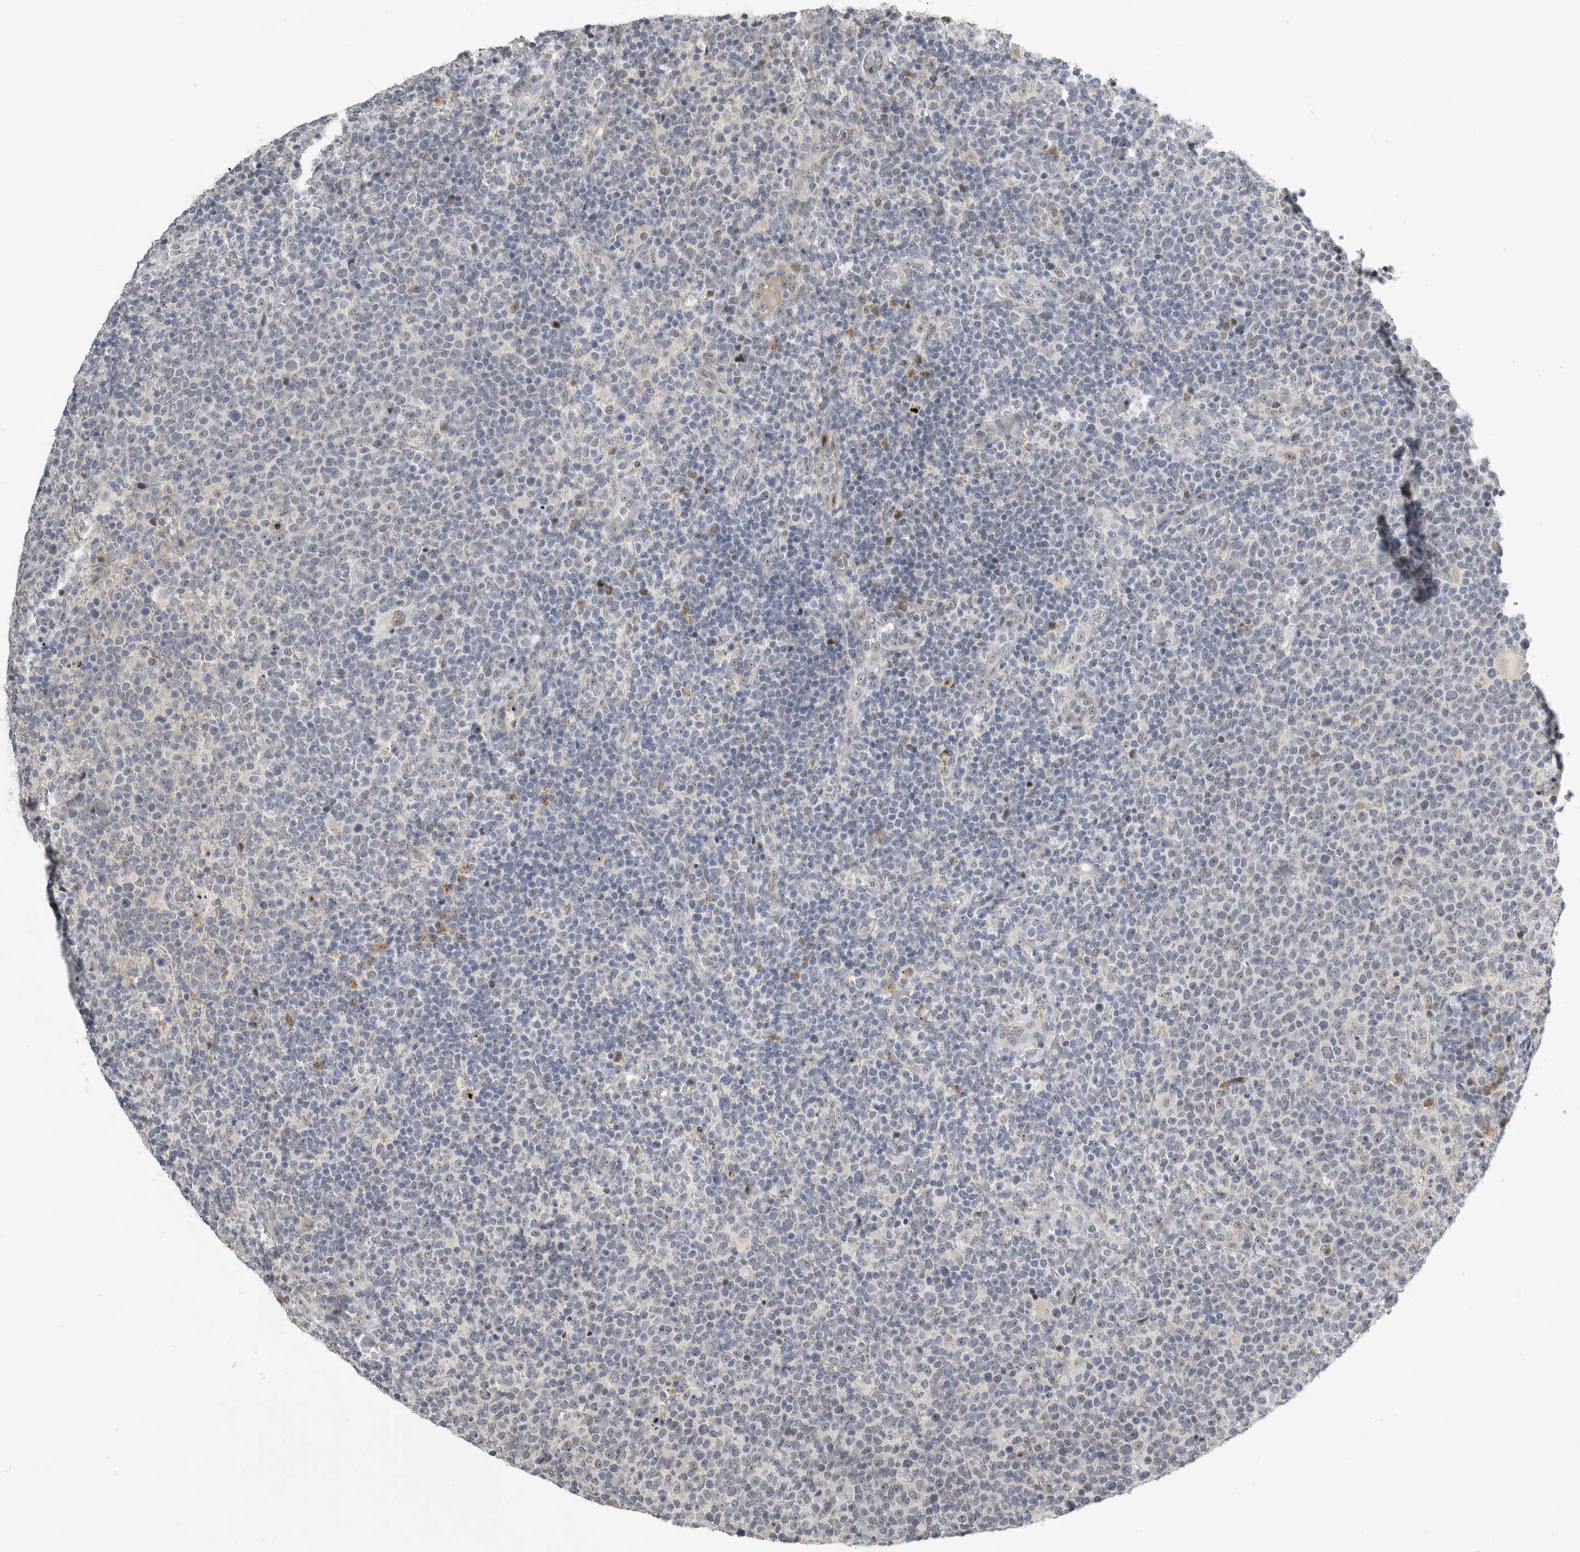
{"staining": {"intensity": "negative", "quantity": "none", "location": "none"}, "tissue": "lymphoma", "cell_type": "Tumor cells", "image_type": "cancer", "snomed": [{"axis": "morphology", "description": "Malignant lymphoma, non-Hodgkin's type, High grade"}, {"axis": "topography", "description": "Lymph node"}], "caption": "DAB (3,3'-diaminobenzidine) immunohistochemical staining of human lymphoma demonstrates no significant expression in tumor cells. (DAB (3,3'-diaminobenzidine) immunohistochemistry visualized using brightfield microscopy, high magnification).", "gene": "PCMTD1", "patient": {"sex": "male", "age": 61}}